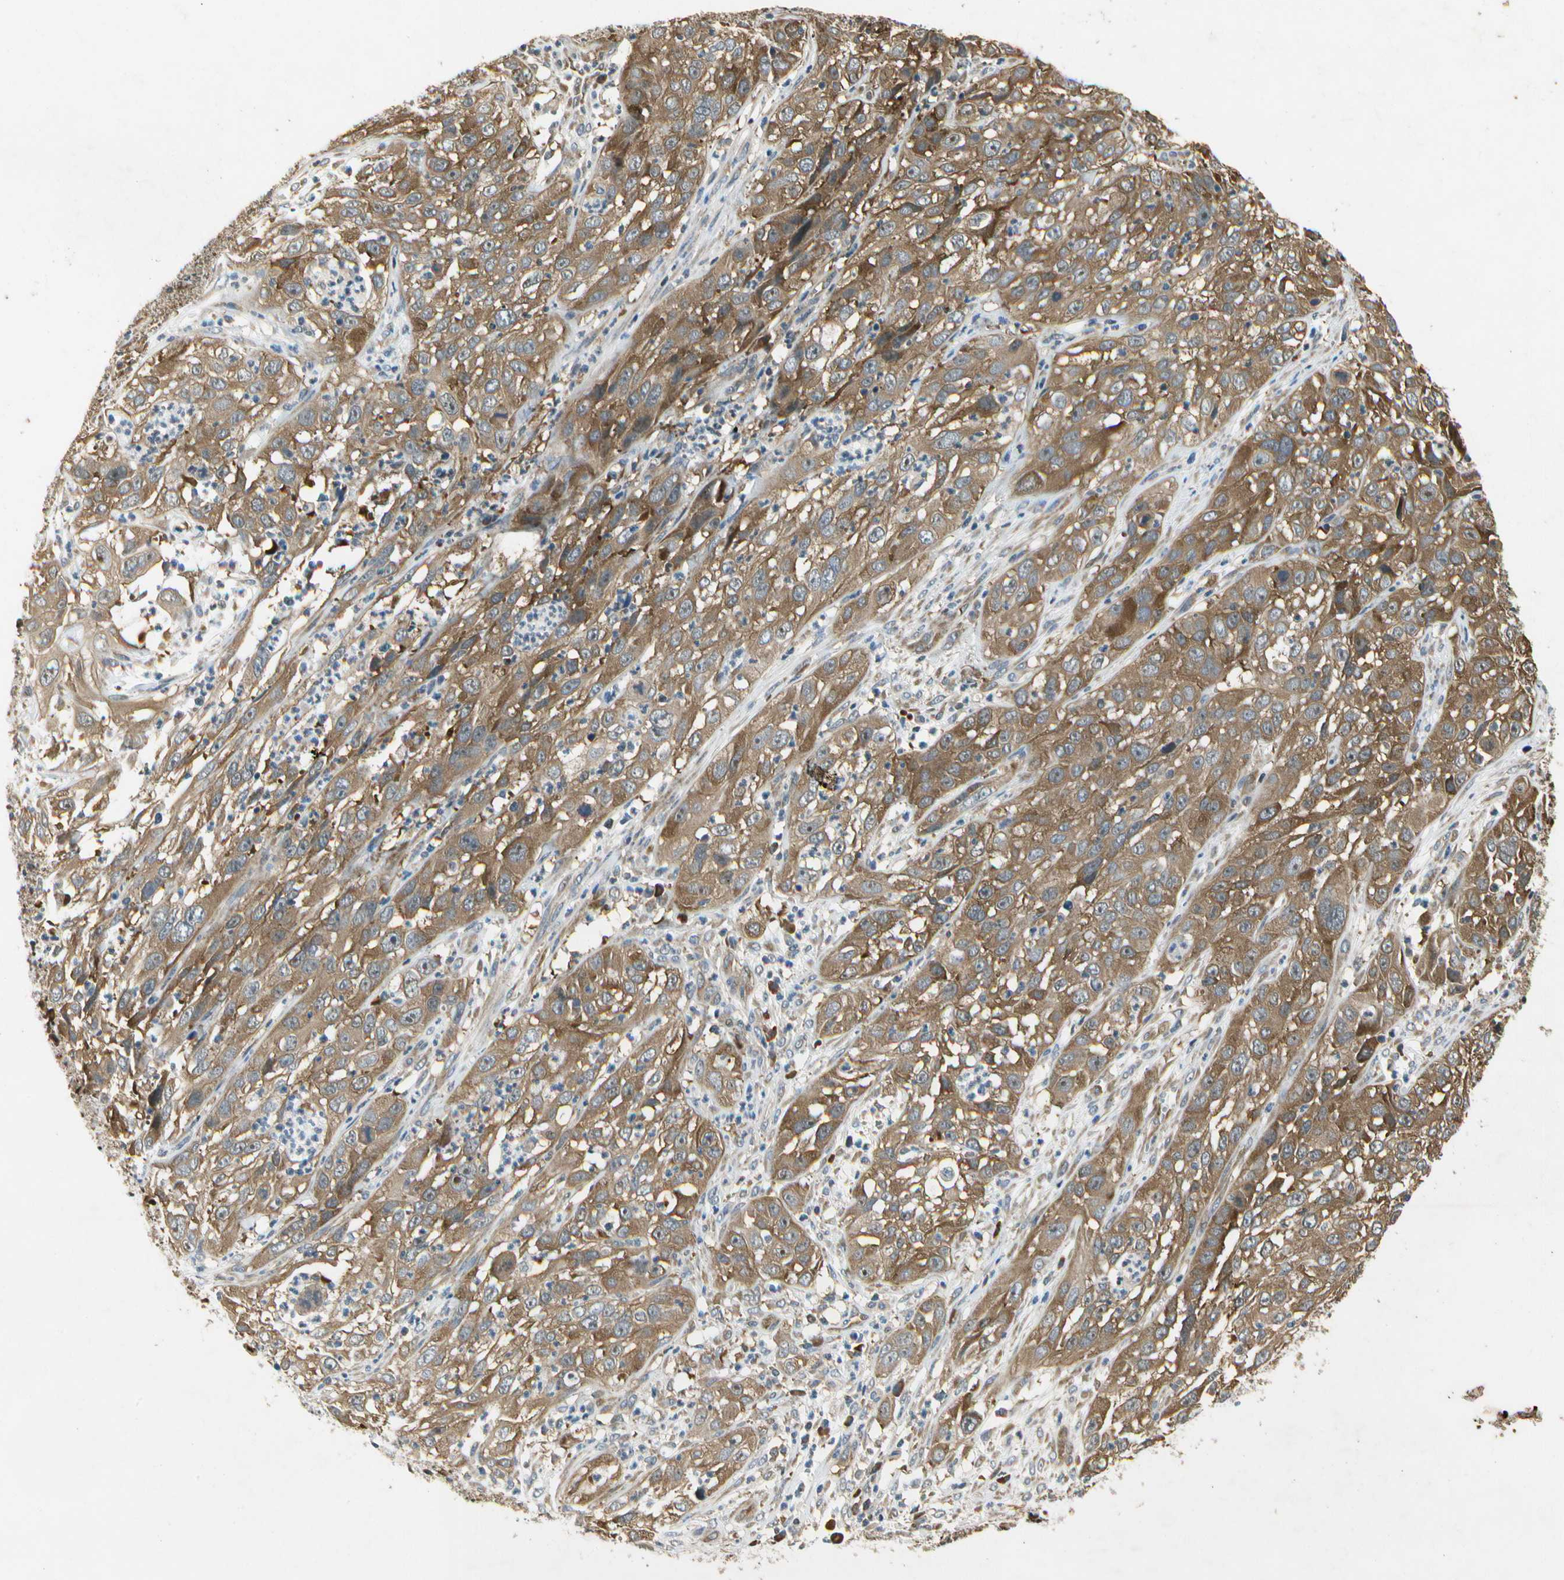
{"staining": {"intensity": "moderate", "quantity": ">75%", "location": "cytoplasmic/membranous"}, "tissue": "cervical cancer", "cell_type": "Tumor cells", "image_type": "cancer", "snomed": [{"axis": "morphology", "description": "Squamous cell carcinoma, NOS"}, {"axis": "topography", "description": "Cervix"}], "caption": "Immunohistochemical staining of human squamous cell carcinoma (cervical) exhibits moderate cytoplasmic/membranous protein positivity in about >75% of tumor cells. (Brightfield microscopy of DAB IHC at high magnification).", "gene": "EIF1AX", "patient": {"sex": "female", "age": 32}}